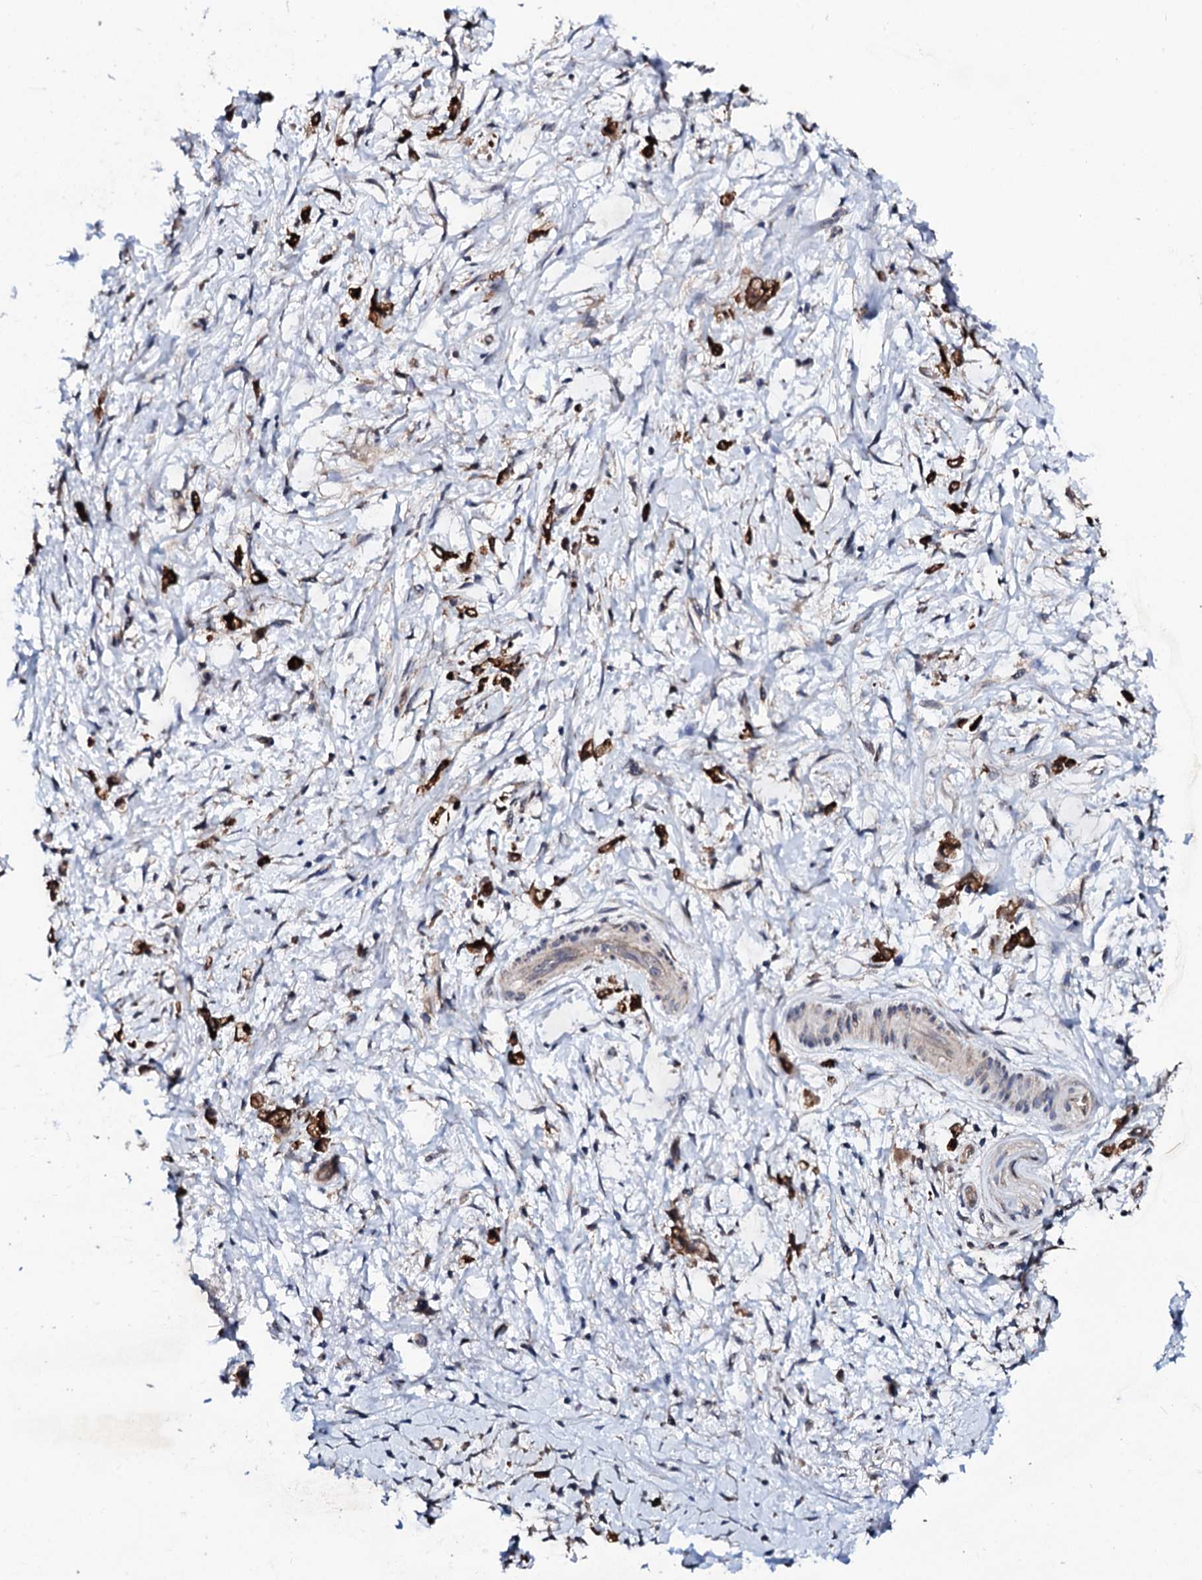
{"staining": {"intensity": "strong", "quantity": ">75%", "location": "cytoplasmic/membranous"}, "tissue": "stomach cancer", "cell_type": "Tumor cells", "image_type": "cancer", "snomed": [{"axis": "morphology", "description": "Adenocarcinoma, NOS"}, {"axis": "topography", "description": "Stomach"}], "caption": "The image exhibits immunohistochemical staining of stomach cancer (adenocarcinoma). There is strong cytoplasmic/membranous positivity is present in approximately >75% of tumor cells.", "gene": "IP6K1", "patient": {"sex": "female", "age": 60}}